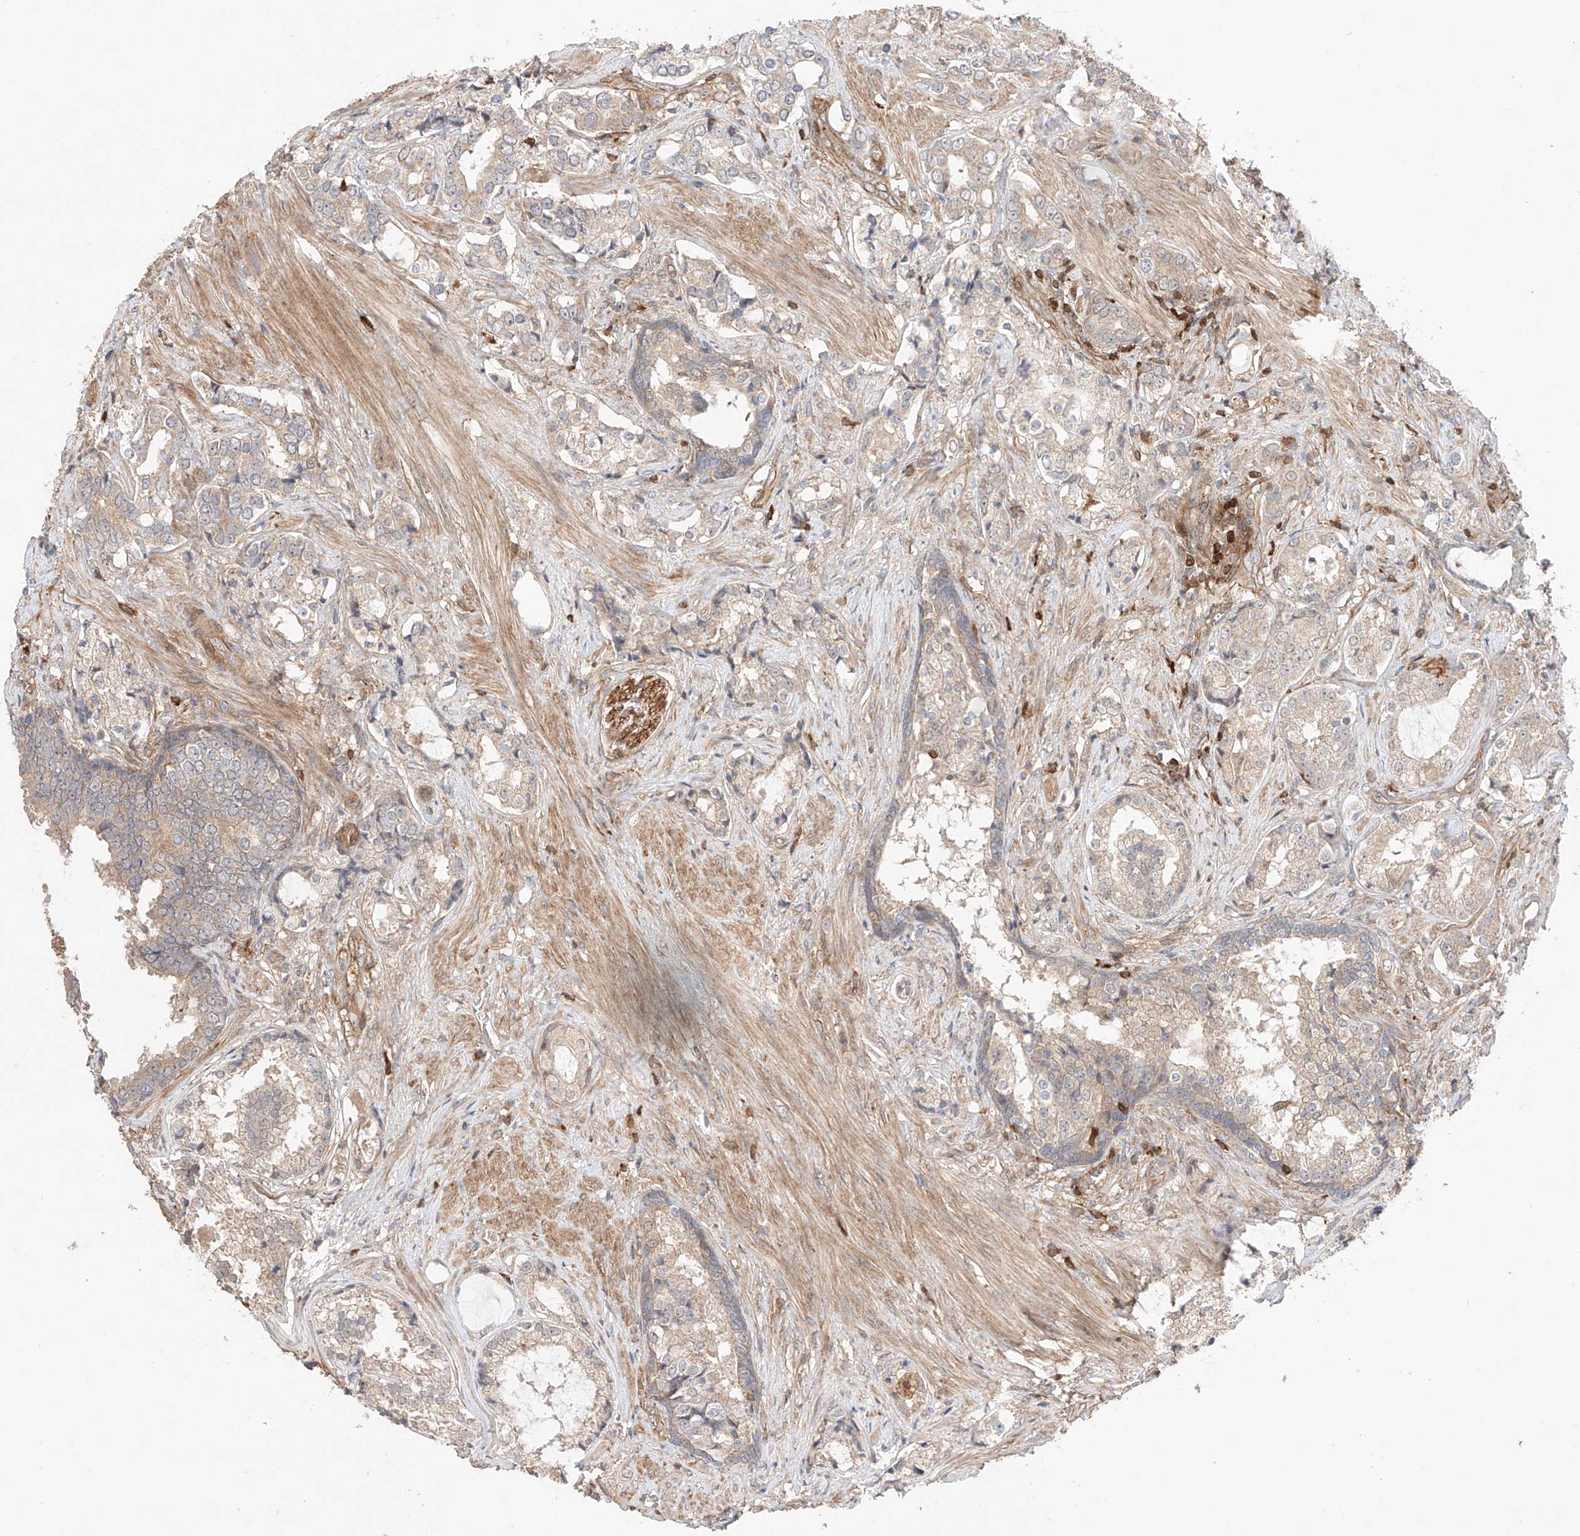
{"staining": {"intensity": "weak", "quantity": ">75%", "location": "cytoplasmic/membranous"}, "tissue": "prostate cancer", "cell_type": "Tumor cells", "image_type": "cancer", "snomed": [{"axis": "morphology", "description": "Adenocarcinoma, High grade"}, {"axis": "topography", "description": "Prostate"}], "caption": "Protein staining by immunohistochemistry (IHC) exhibits weak cytoplasmic/membranous expression in about >75% of tumor cells in prostate cancer.", "gene": "IGSF22", "patient": {"sex": "male", "age": 58}}